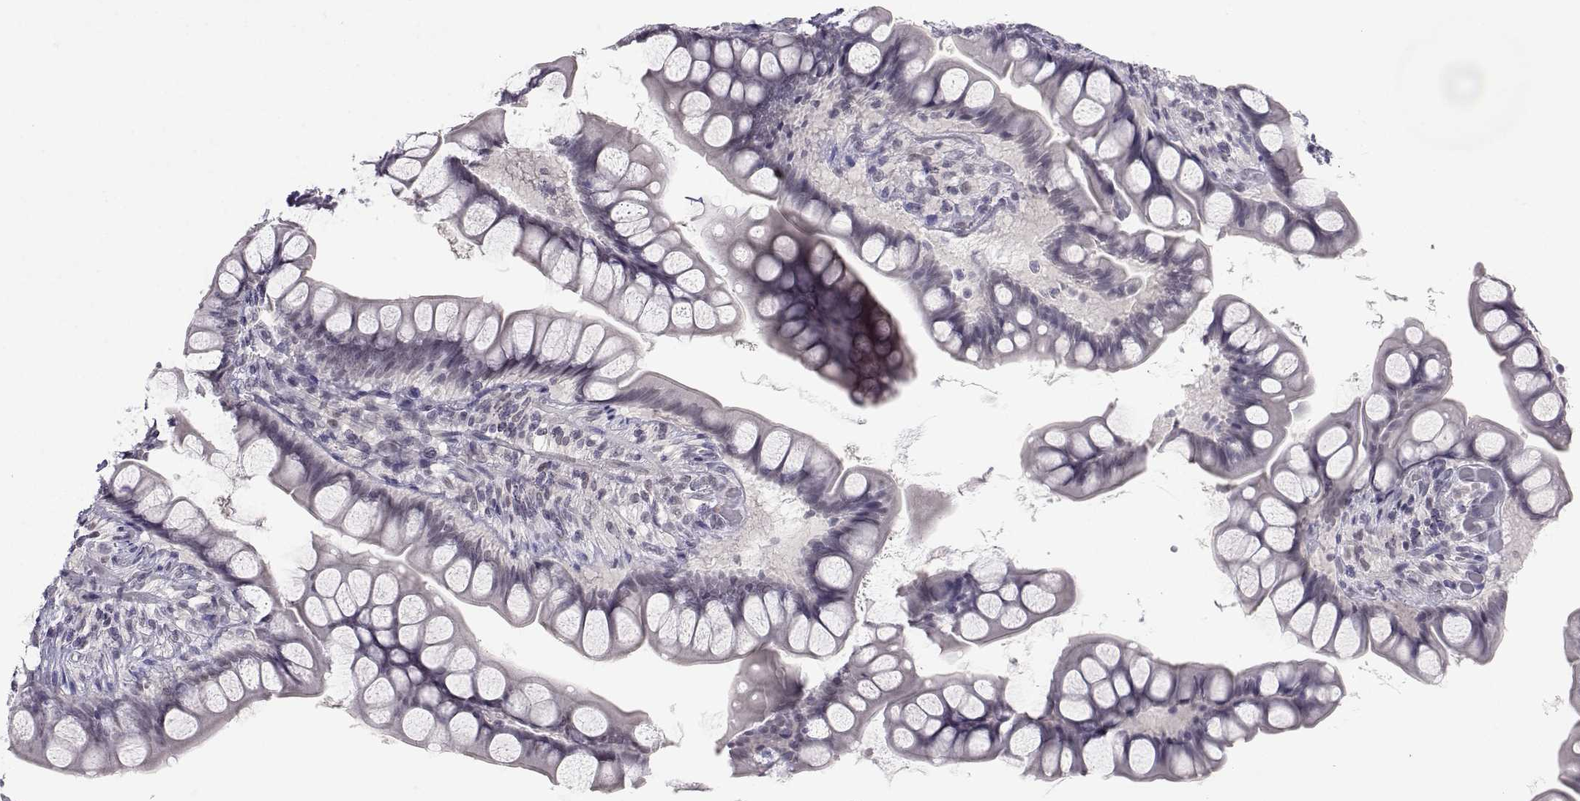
{"staining": {"intensity": "negative", "quantity": "none", "location": "none"}, "tissue": "small intestine", "cell_type": "Glandular cells", "image_type": "normal", "snomed": [{"axis": "morphology", "description": "Normal tissue, NOS"}, {"axis": "topography", "description": "Small intestine"}], "caption": "Glandular cells show no significant positivity in unremarkable small intestine. Nuclei are stained in blue.", "gene": "MED26", "patient": {"sex": "male", "age": 70}}